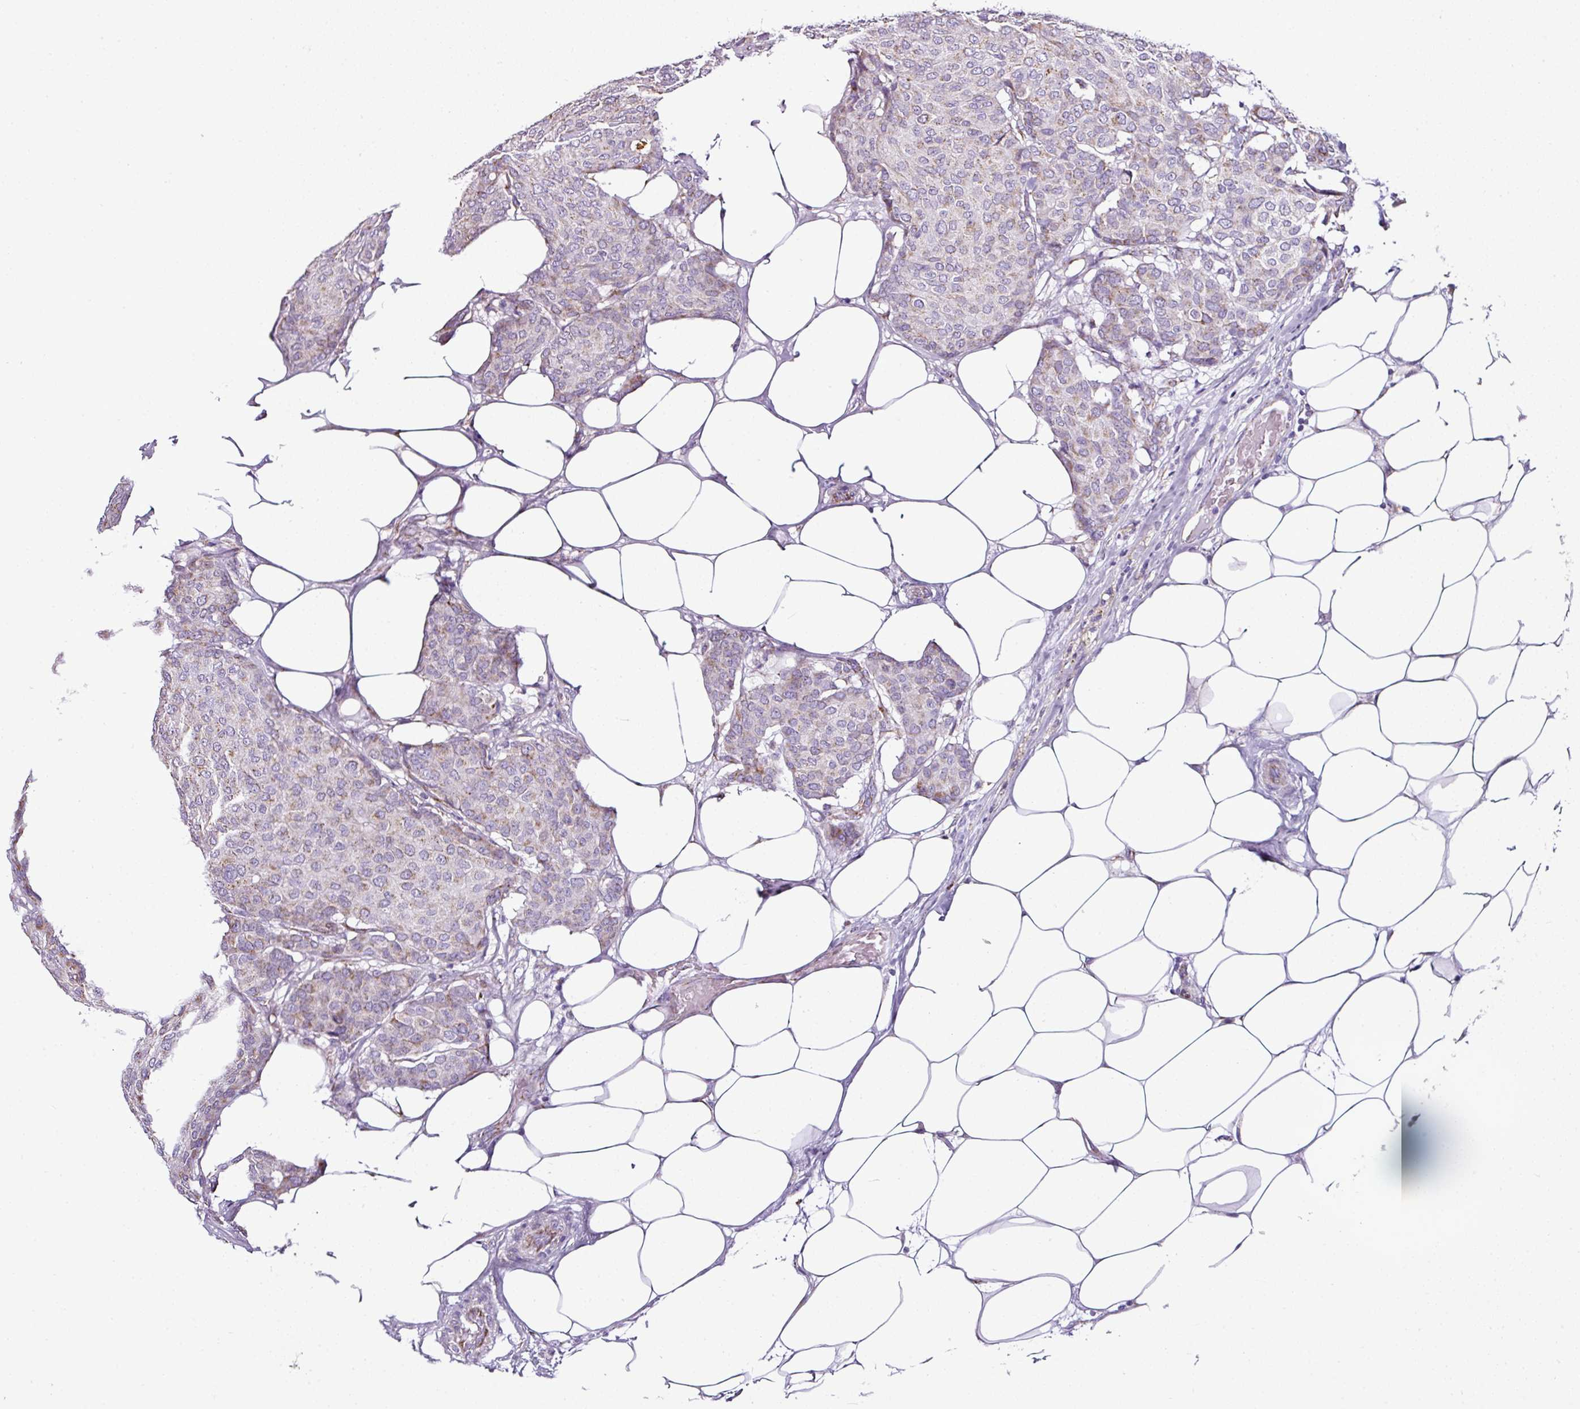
{"staining": {"intensity": "weak", "quantity": "25%-75%", "location": "cytoplasmic/membranous"}, "tissue": "breast cancer", "cell_type": "Tumor cells", "image_type": "cancer", "snomed": [{"axis": "morphology", "description": "Duct carcinoma"}, {"axis": "topography", "description": "Breast"}], "caption": "Protein staining exhibits weak cytoplasmic/membranous staining in approximately 25%-75% of tumor cells in breast invasive ductal carcinoma.", "gene": "DPAGT1", "patient": {"sex": "female", "age": 75}}